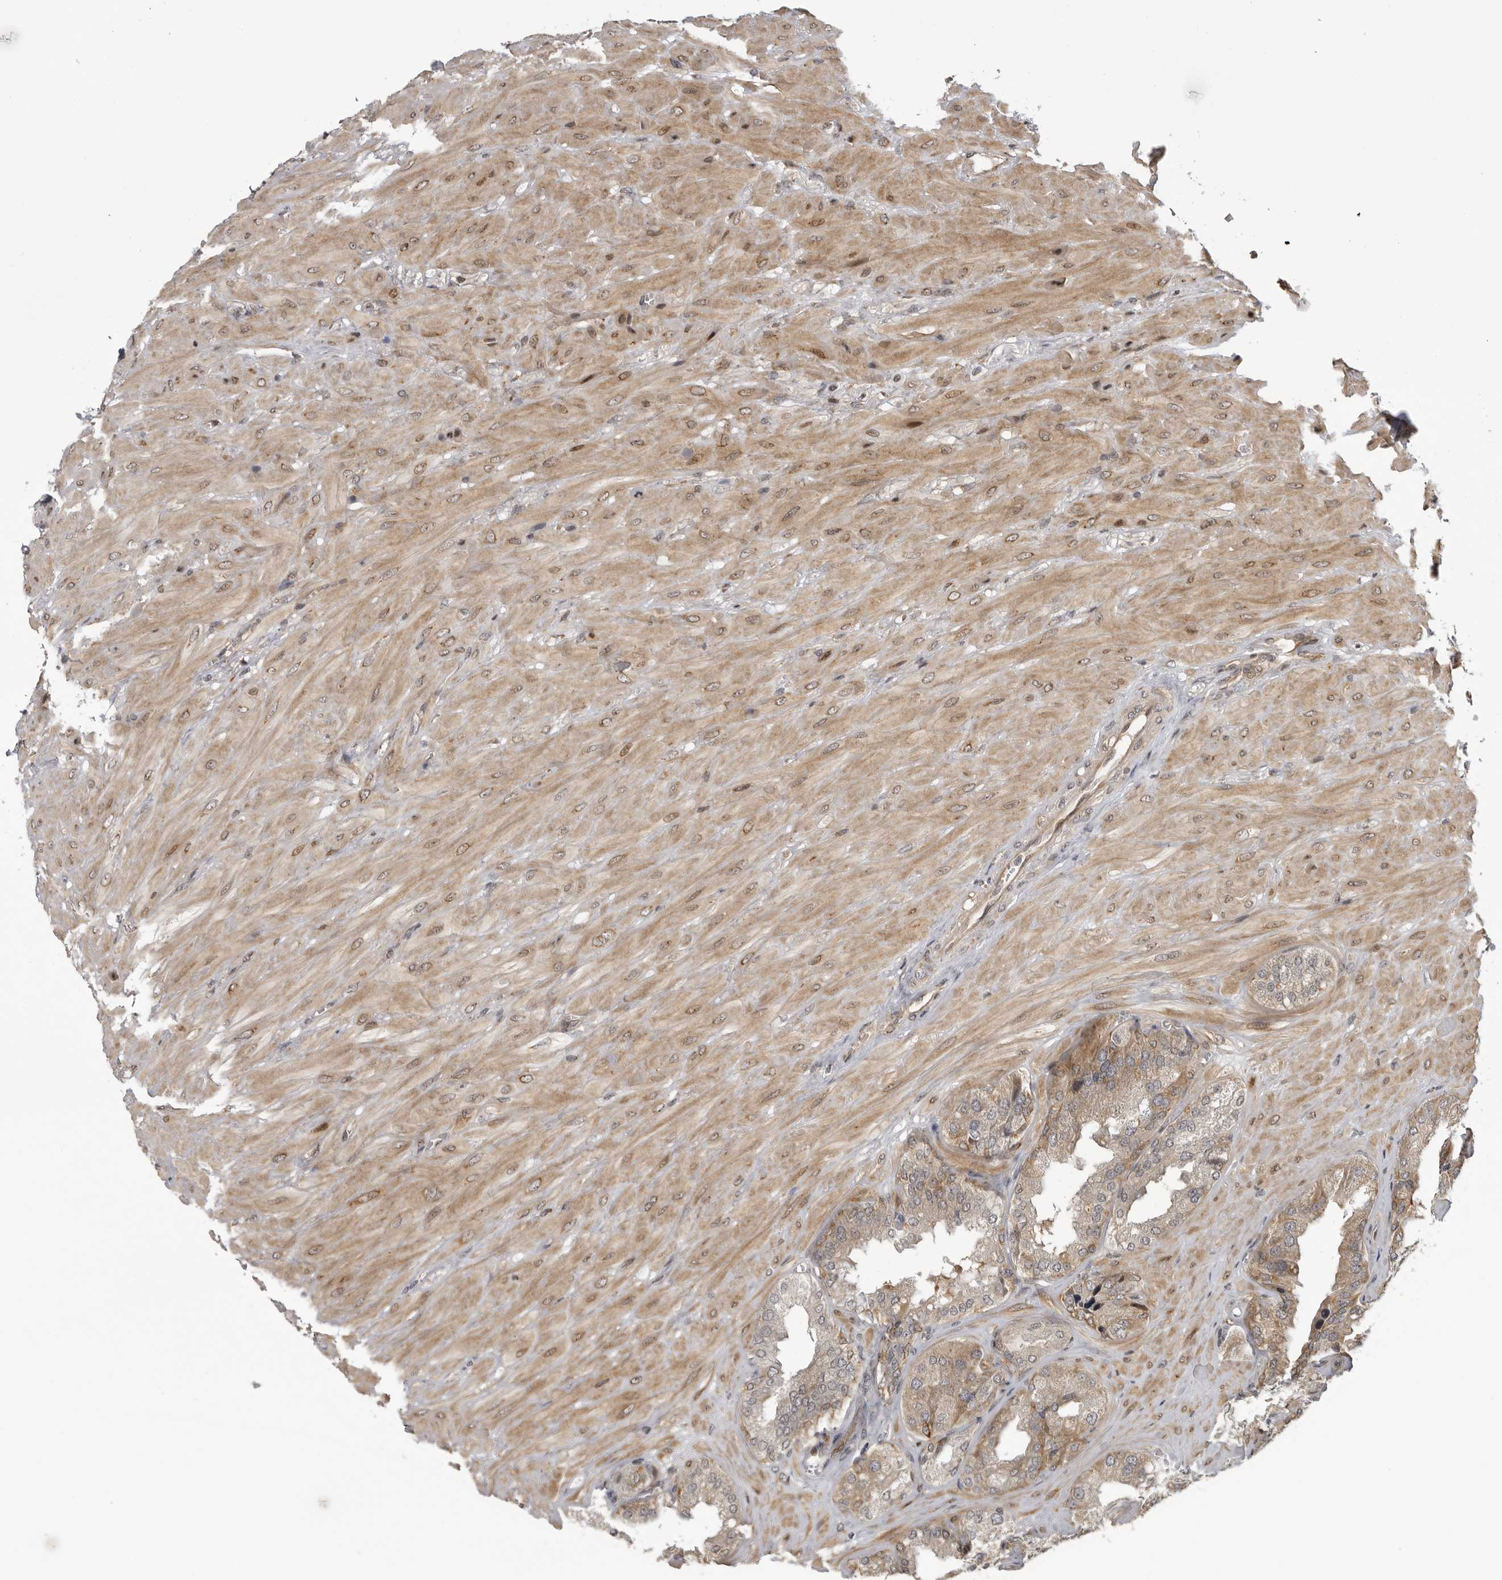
{"staining": {"intensity": "weak", "quantity": ">75%", "location": "cytoplasmic/membranous"}, "tissue": "seminal vesicle", "cell_type": "Glandular cells", "image_type": "normal", "snomed": [{"axis": "morphology", "description": "Normal tissue, NOS"}, {"axis": "topography", "description": "Prostate"}, {"axis": "topography", "description": "Seminal veicle"}], "caption": "An immunohistochemistry (IHC) micrograph of normal tissue is shown. Protein staining in brown shows weak cytoplasmic/membranous positivity in seminal vesicle within glandular cells. (Brightfield microscopy of DAB IHC at high magnification).", "gene": "DNAH14", "patient": {"sex": "male", "age": 51}}